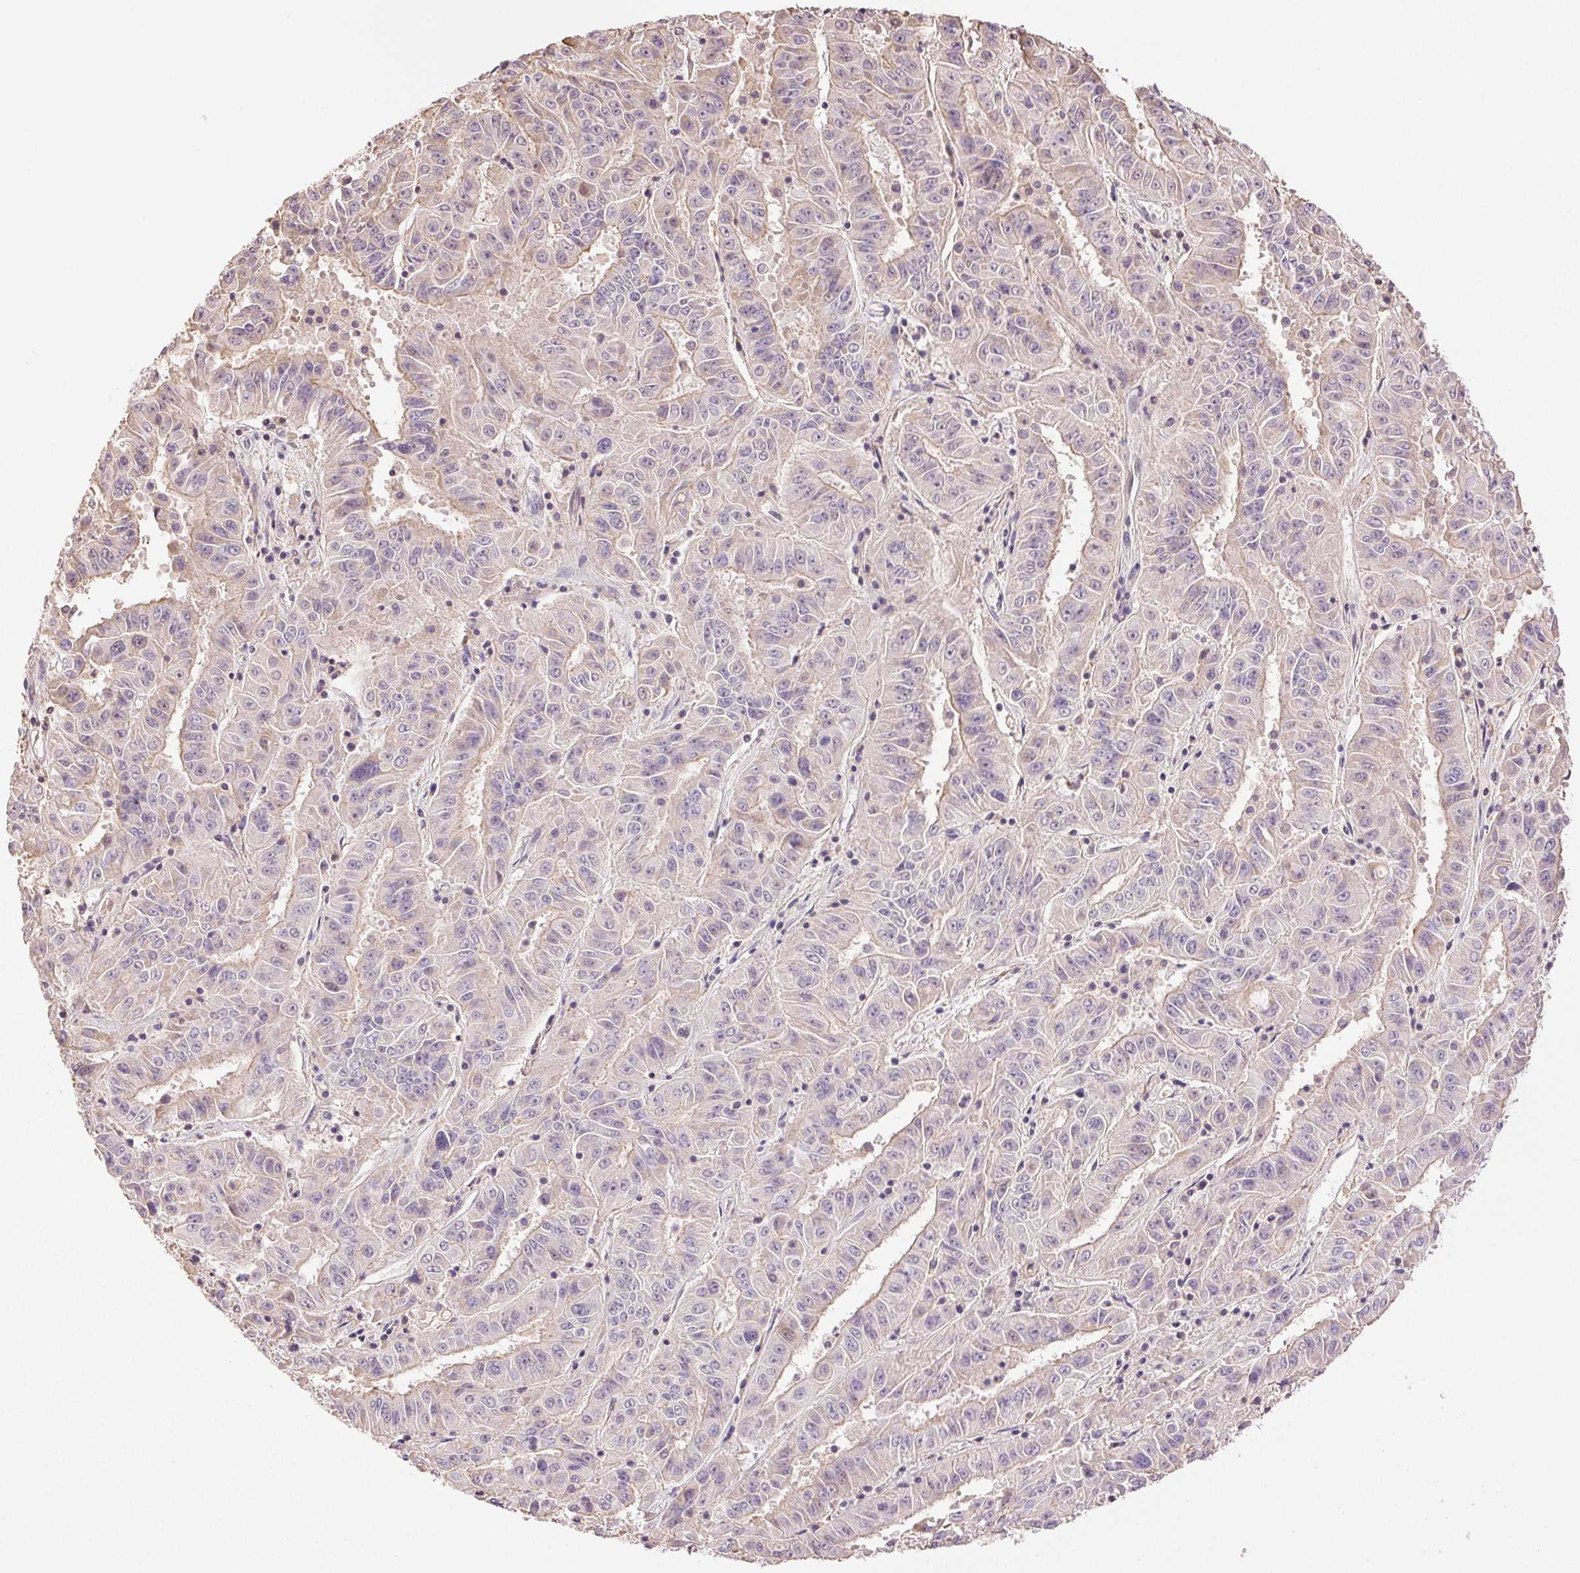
{"staining": {"intensity": "negative", "quantity": "none", "location": "none"}, "tissue": "pancreatic cancer", "cell_type": "Tumor cells", "image_type": "cancer", "snomed": [{"axis": "morphology", "description": "Adenocarcinoma, NOS"}, {"axis": "topography", "description": "Pancreas"}], "caption": "This is an immunohistochemistry (IHC) image of human pancreatic cancer (adenocarcinoma). There is no positivity in tumor cells.", "gene": "TMEM253", "patient": {"sex": "male", "age": 63}}